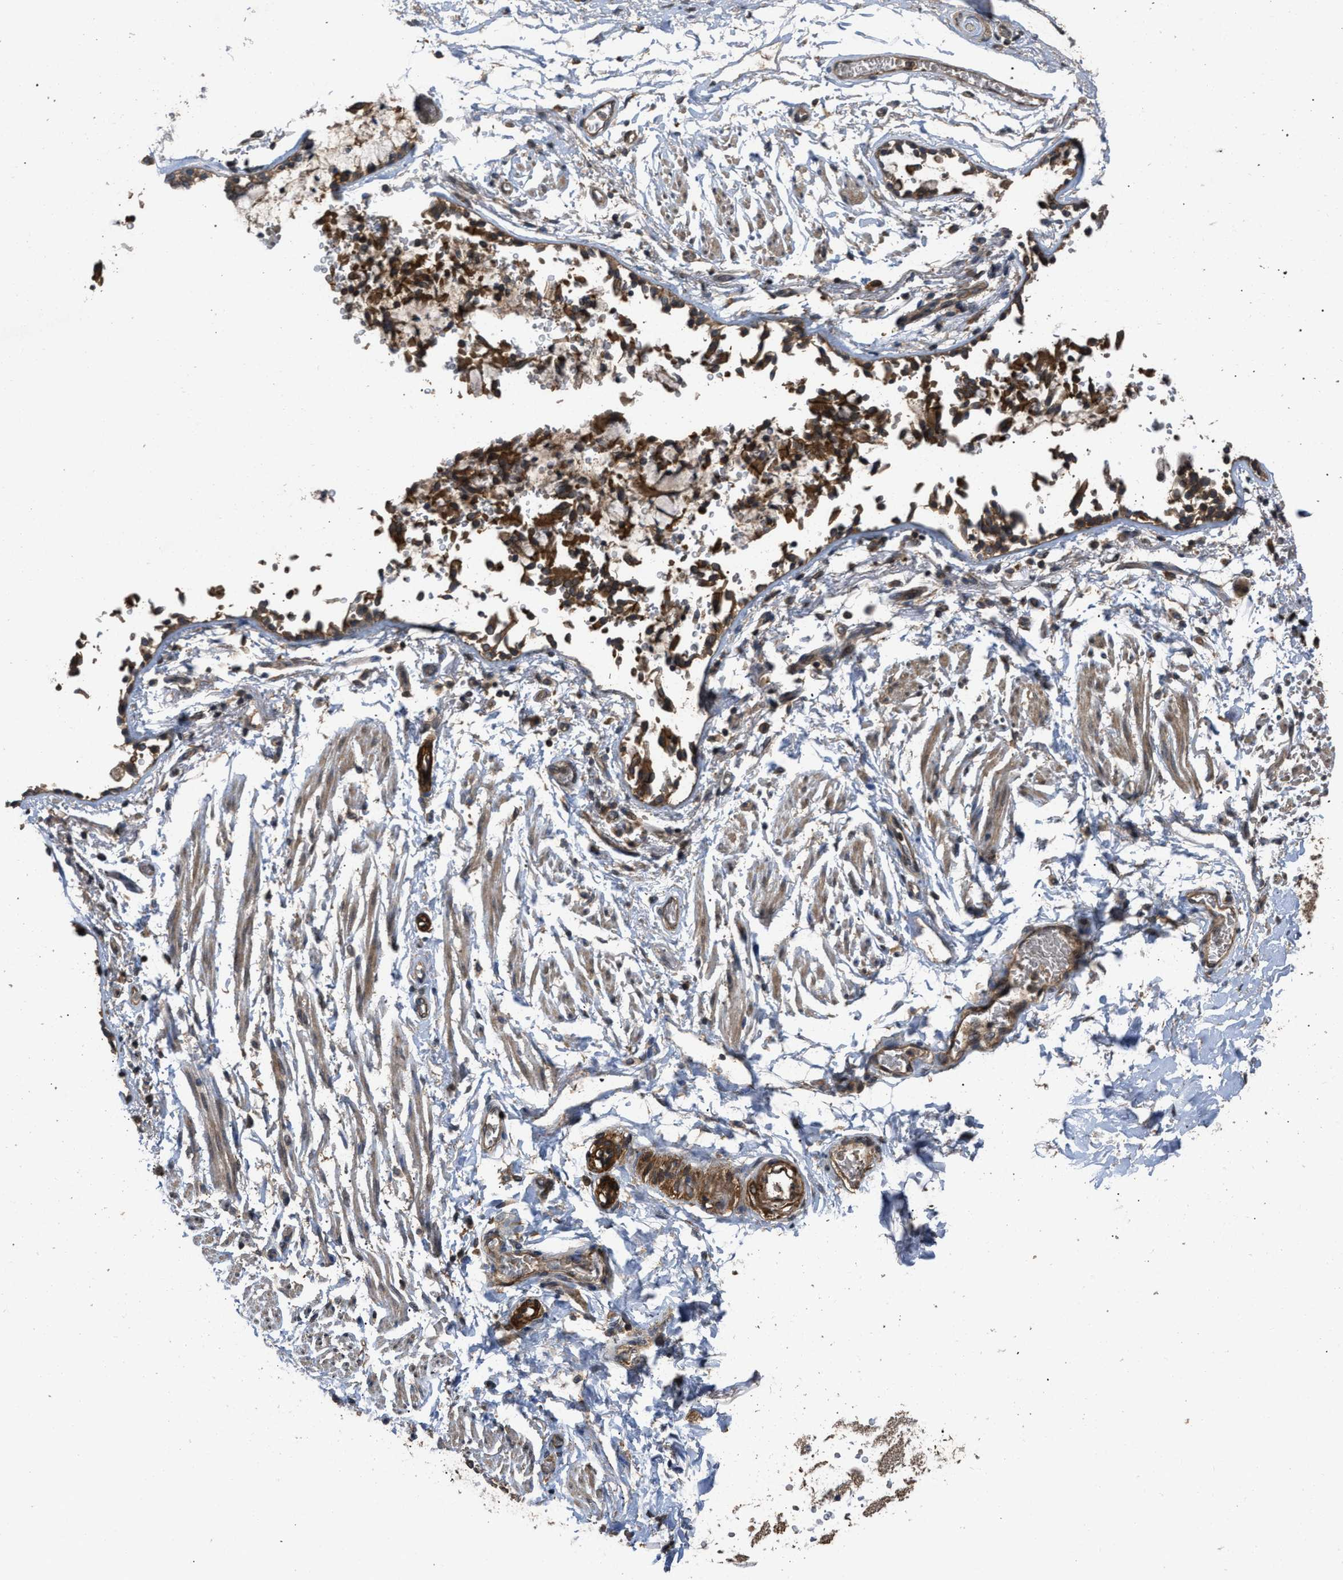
{"staining": {"intensity": "weak", "quantity": ">75%", "location": "cytoplasmic/membranous"}, "tissue": "adipose tissue", "cell_type": "Adipocytes", "image_type": "normal", "snomed": [{"axis": "morphology", "description": "Normal tissue, NOS"}, {"axis": "topography", "description": "Cartilage tissue"}, {"axis": "topography", "description": "Lung"}], "caption": "Immunohistochemistry of unremarkable human adipose tissue shows low levels of weak cytoplasmic/membranous expression in about >75% of adipocytes. (DAB IHC with brightfield microscopy, high magnification).", "gene": "UTRN", "patient": {"sex": "female", "age": 77}}